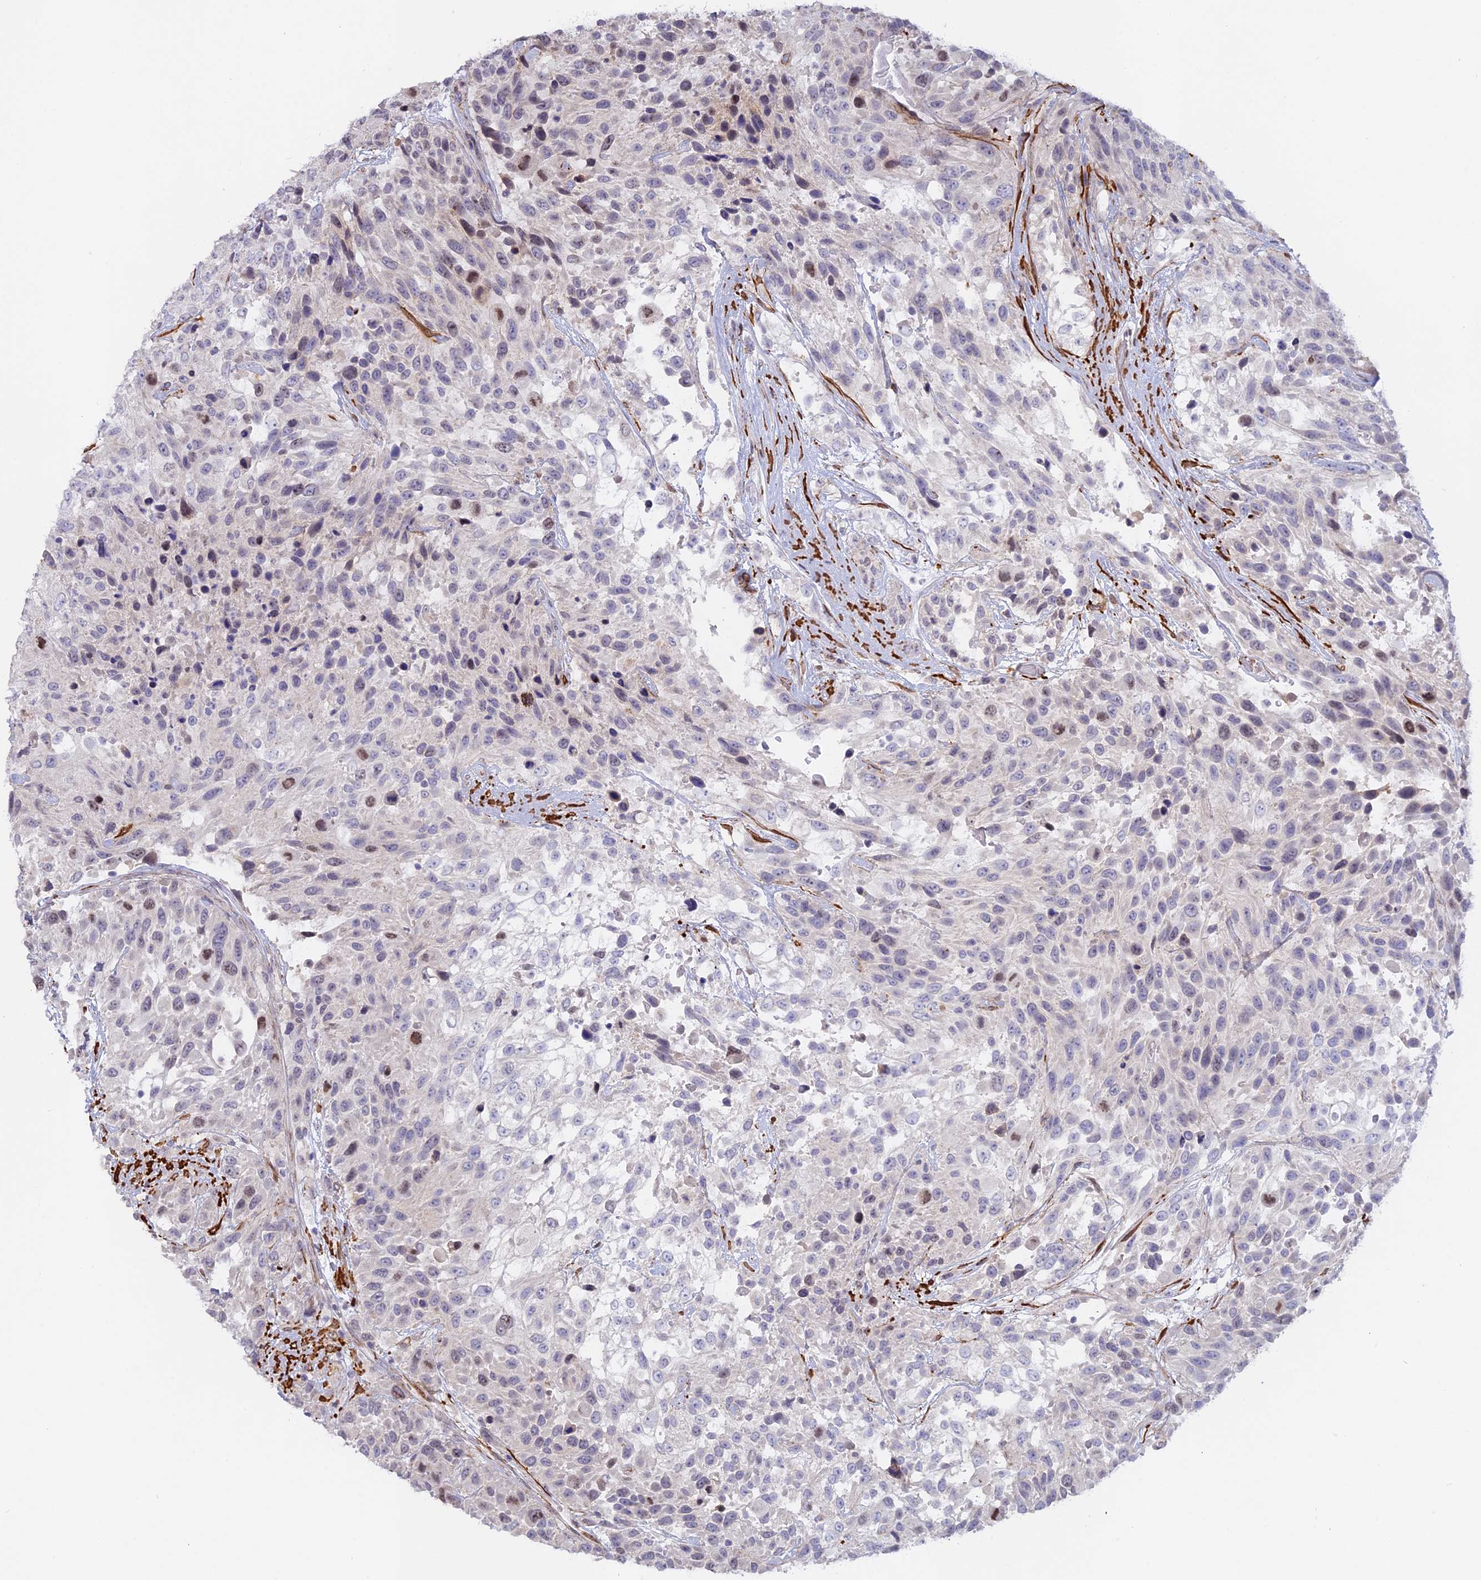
{"staining": {"intensity": "moderate", "quantity": "<25%", "location": "nuclear"}, "tissue": "urothelial cancer", "cell_type": "Tumor cells", "image_type": "cancer", "snomed": [{"axis": "morphology", "description": "Urothelial carcinoma, High grade"}, {"axis": "topography", "description": "Urinary bladder"}], "caption": "Moderate nuclear positivity for a protein is appreciated in about <25% of tumor cells of urothelial carcinoma (high-grade) using immunohistochemistry (IHC).", "gene": "CCDC154", "patient": {"sex": "female", "age": 70}}